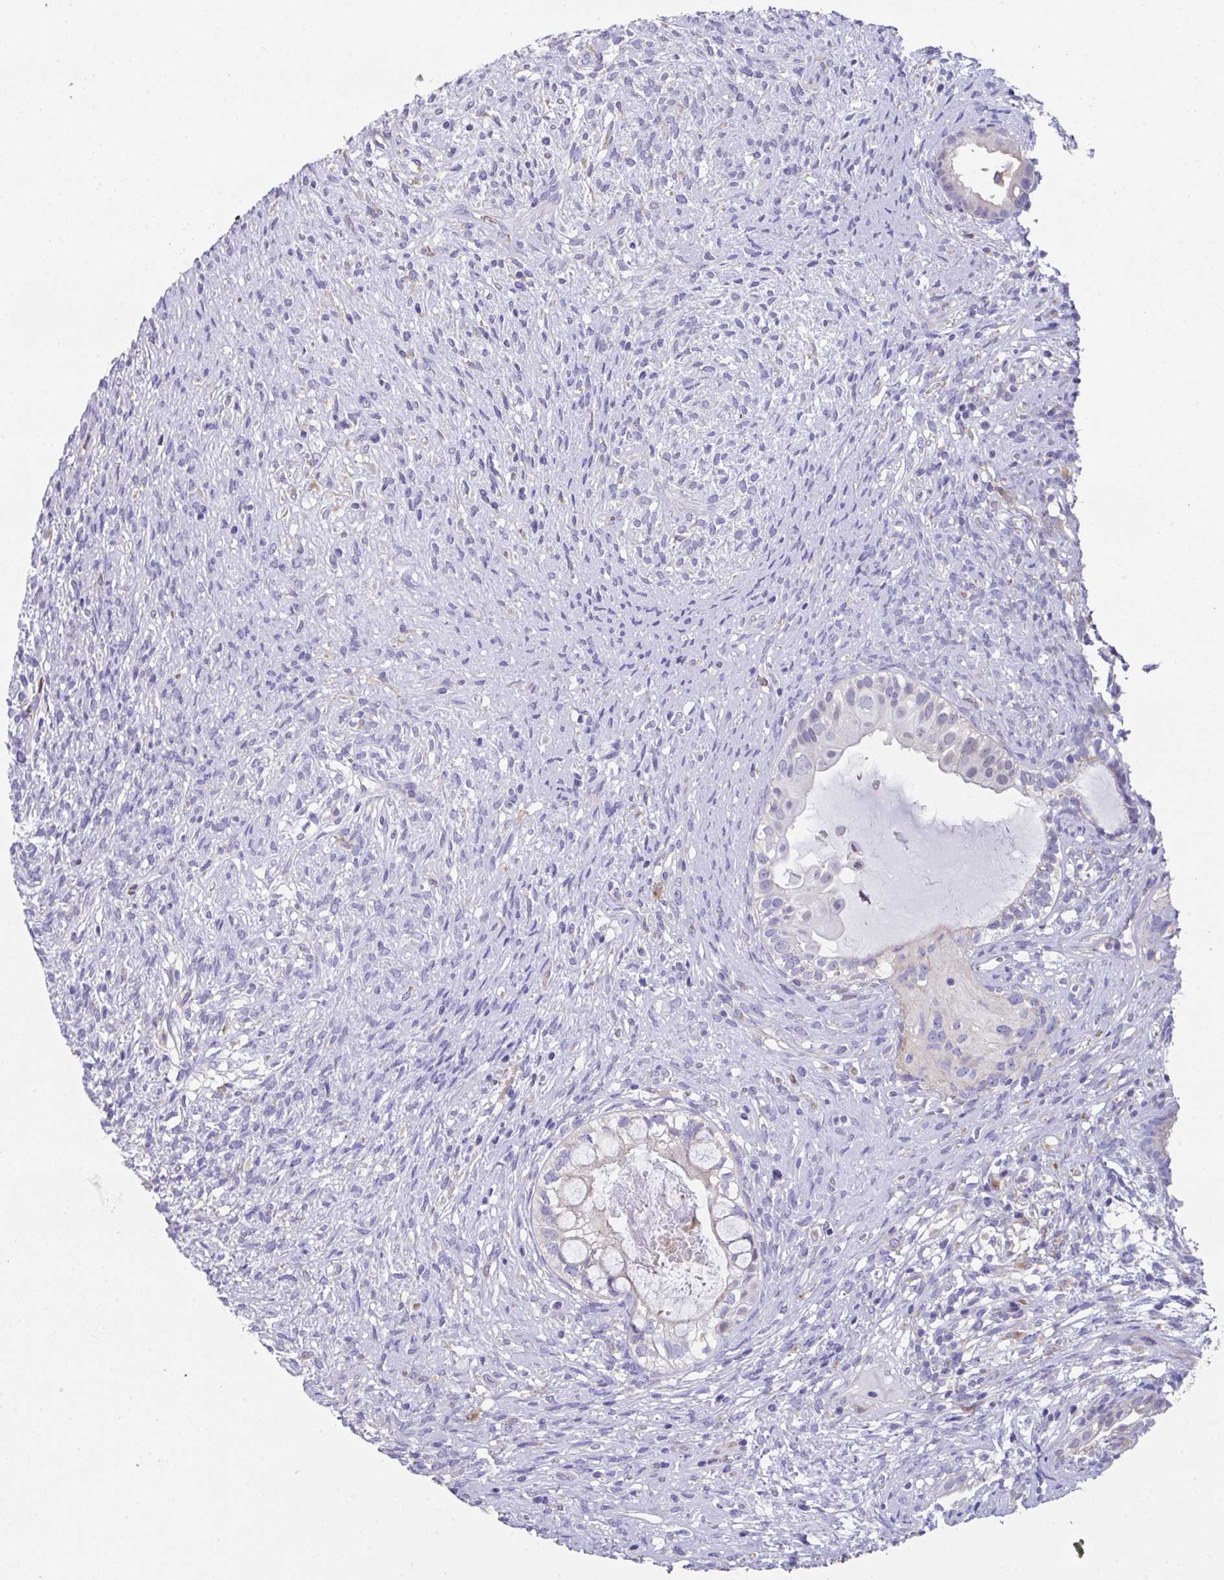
{"staining": {"intensity": "negative", "quantity": "none", "location": "none"}, "tissue": "testis cancer", "cell_type": "Tumor cells", "image_type": "cancer", "snomed": [{"axis": "morphology", "description": "Seminoma, NOS"}, {"axis": "morphology", "description": "Carcinoma, Embryonal, NOS"}, {"axis": "topography", "description": "Testis"}], "caption": "The IHC histopathology image has no significant expression in tumor cells of testis cancer (embryonal carcinoma) tissue.", "gene": "TFAP2C", "patient": {"sex": "male", "age": 41}}